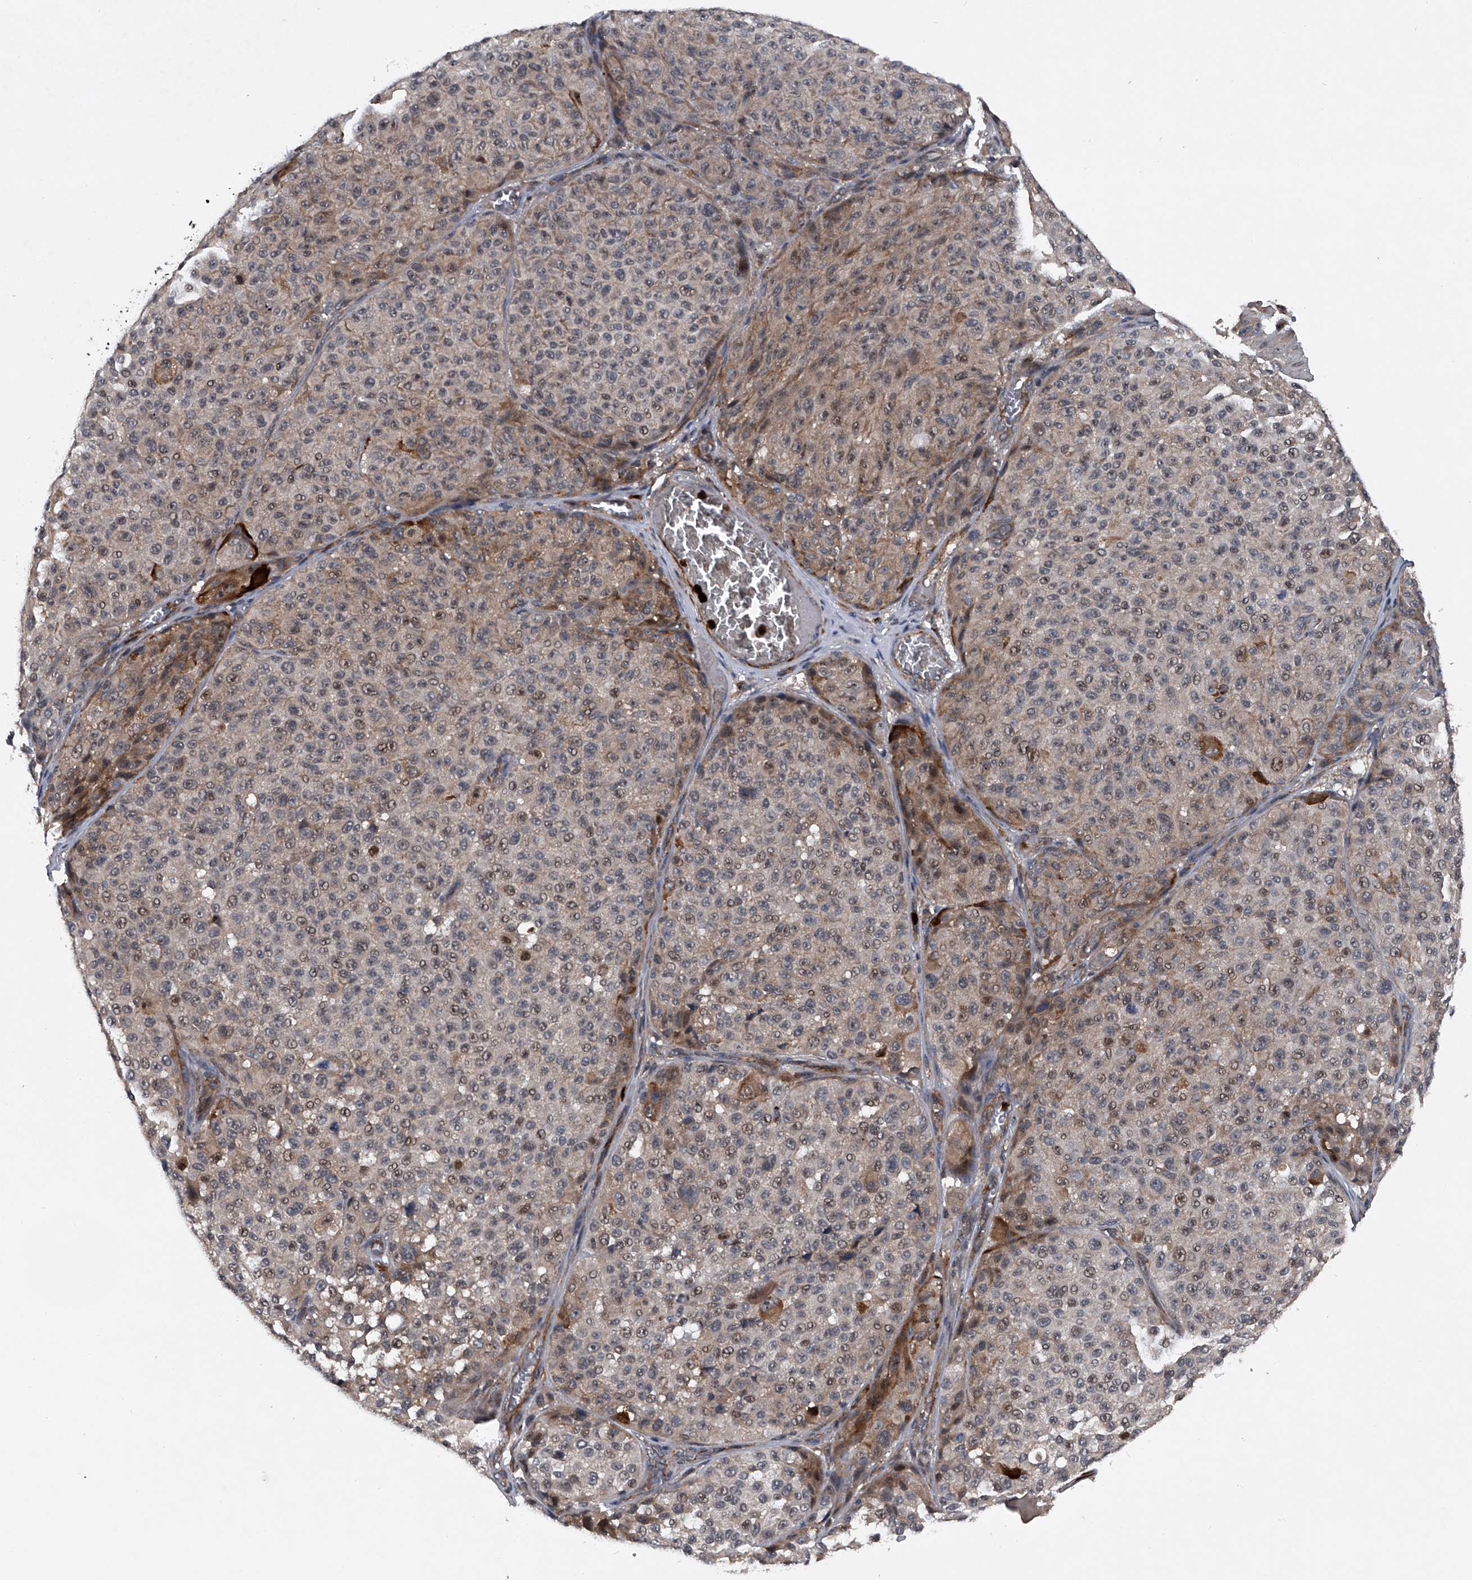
{"staining": {"intensity": "moderate", "quantity": "<25%", "location": "cytoplasmic/membranous,nuclear"}, "tissue": "melanoma", "cell_type": "Tumor cells", "image_type": "cancer", "snomed": [{"axis": "morphology", "description": "Malignant melanoma, NOS"}, {"axis": "topography", "description": "Skin"}], "caption": "Melanoma was stained to show a protein in brown. There is low levels of moderate cytoplasmic/membranous and nuclear staining in approximately <25% of tumor cells. (DAB (3,3'-diaminobenzidine) IHC, brown staining for protein, blue staining for nuclei).", "gene": "MAPKAP1", "patient": {"sex": "male", "age": 83}}